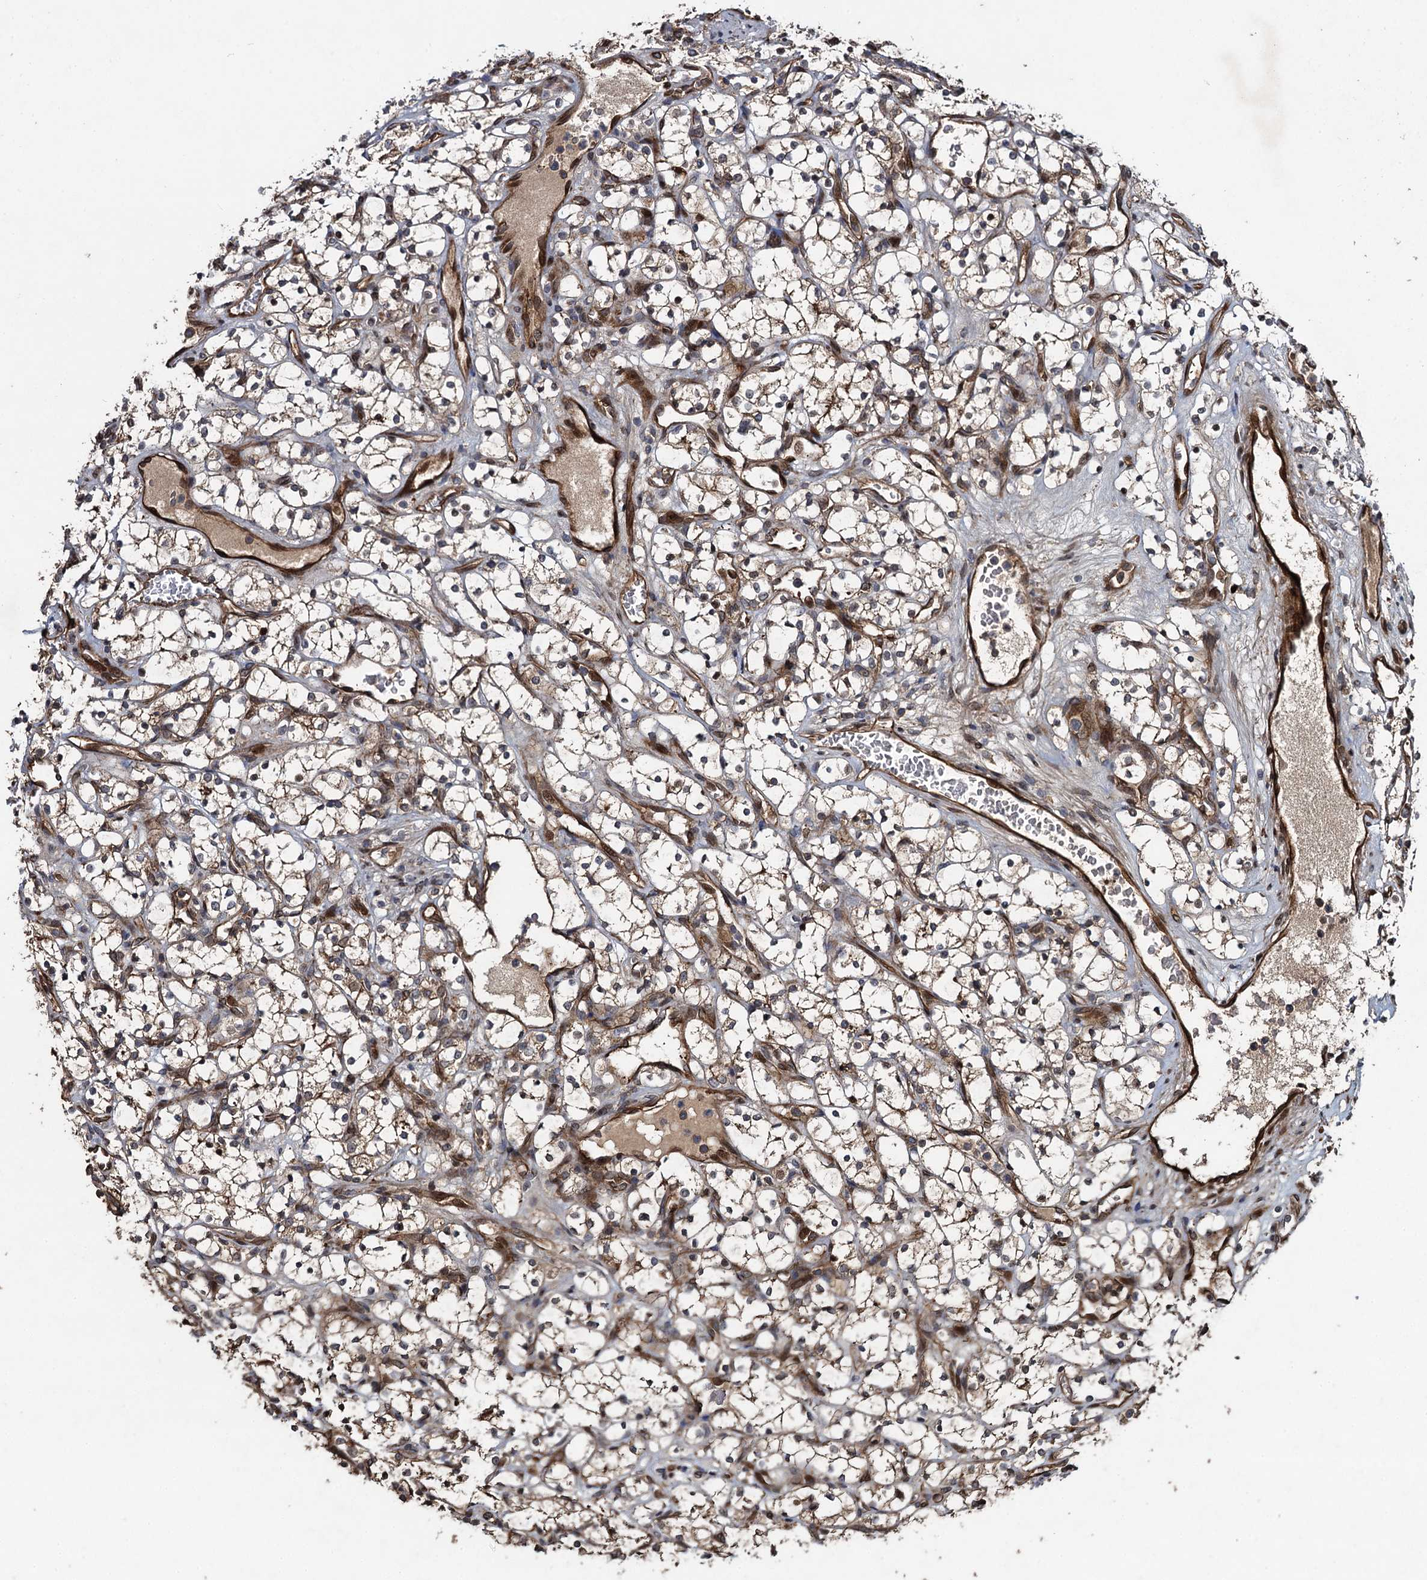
{"staining": {"intensity": "weak", "quantity": ">75%", "location": "cytoplasmic/membranous"}, "tissue": "renal cancer", "cell_type": "Tumor cells", "image_type": "cancer", "snomed": [{"axis": "morphology", "description": "Adenocarcinoma, NOS"}, {"axis": "topography", "description": "Kidney"}], "caption": "The histopathology image demonstrates a brown stain indicating the presence of a protein in the cytoplasmic/membranous of tumor cells in adenocarcinoma (renal).", "gene": "RHOBTB1", "patient": {"sex": "female", "age": 69}}